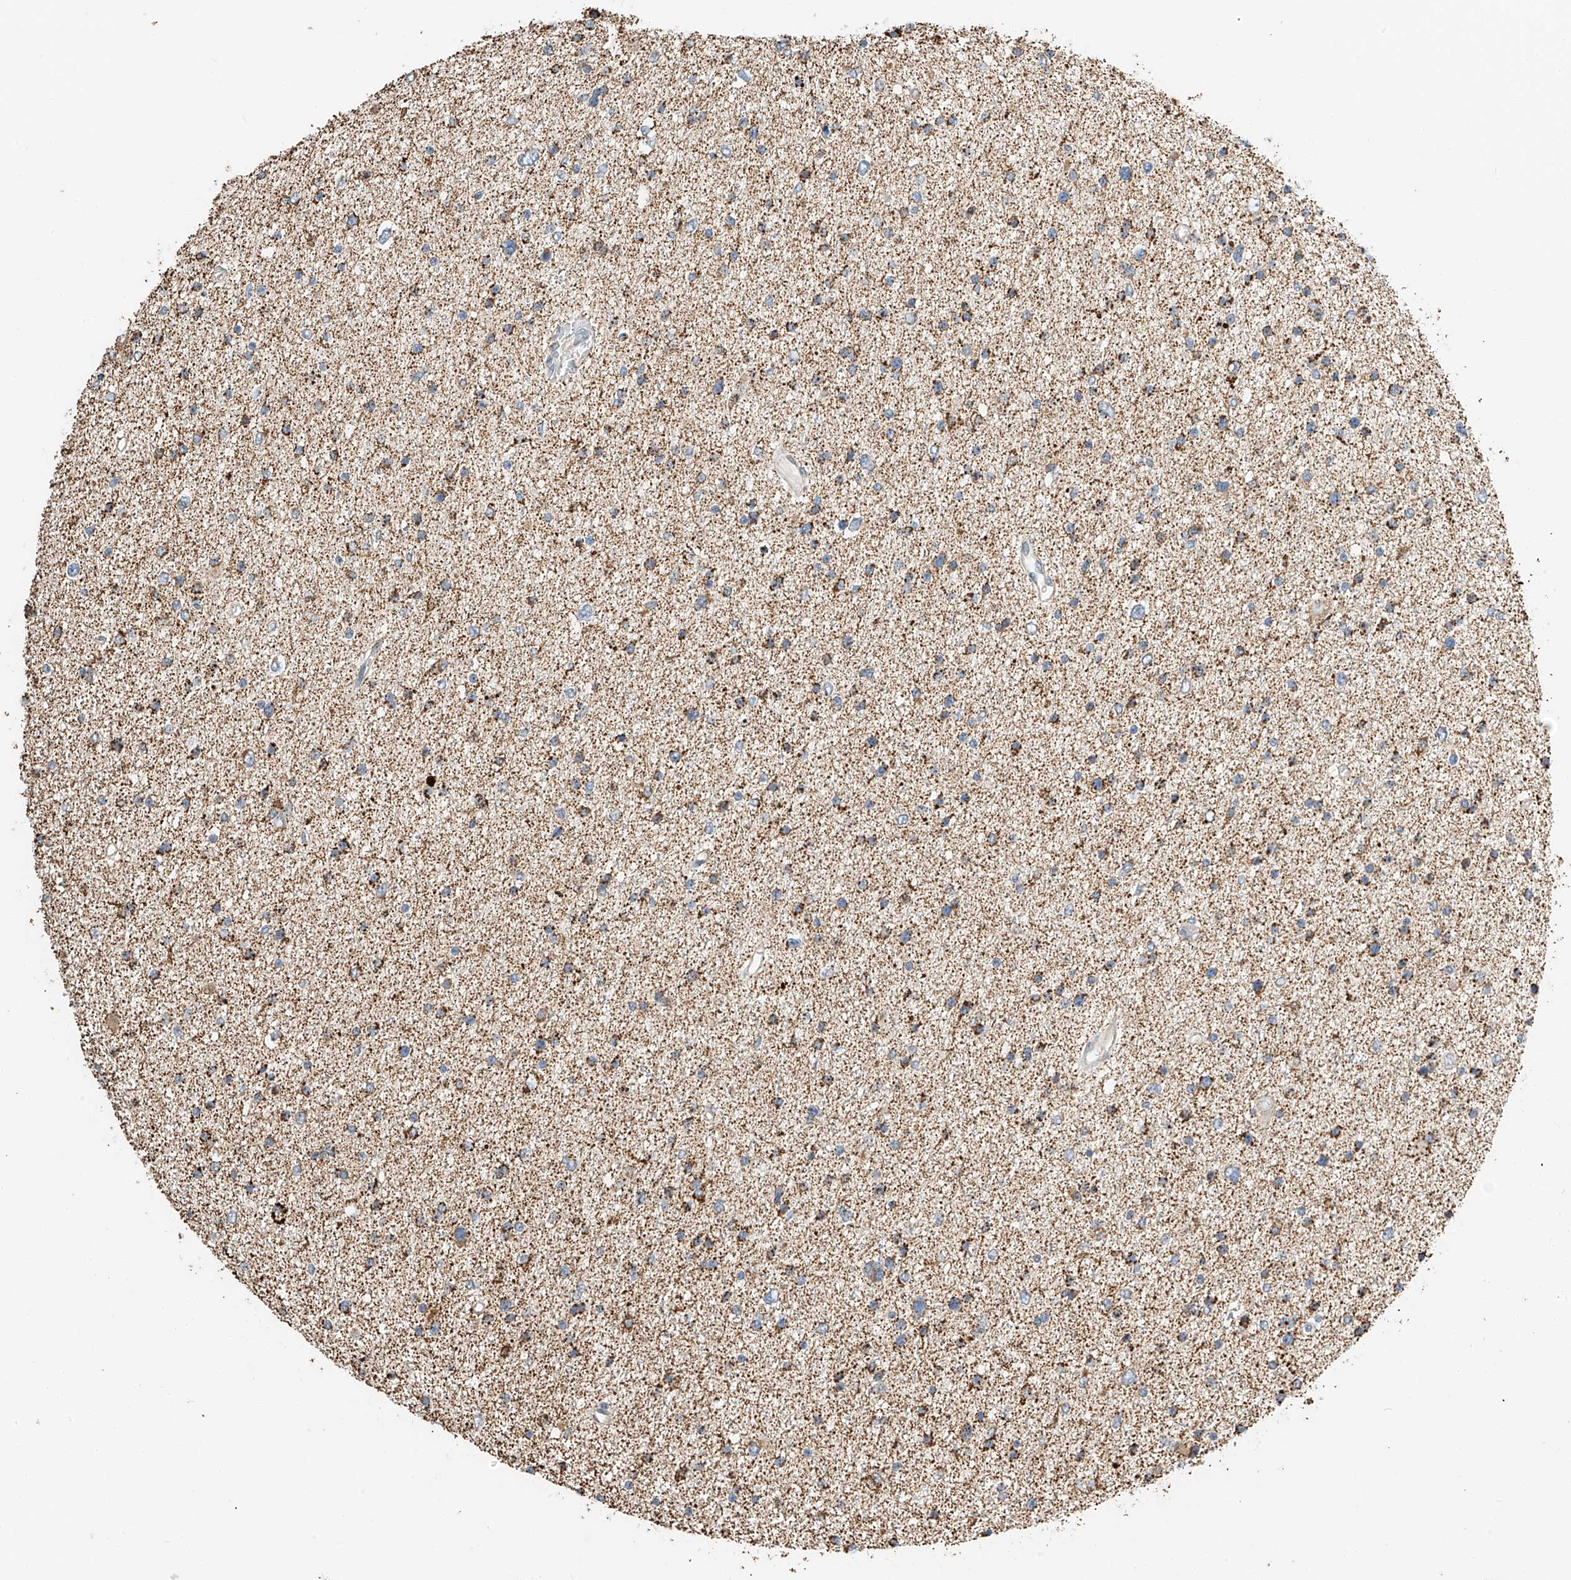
{"staining": {"intensity": "moderate", "quantity": ">75%", "location": "cytoplasmic/membranous"}, "tissue": "glioma", "cell_type": "Tumor cells", "image_type": "cancer", "snomed": [{"axis": "morphology", "description": "Glioma, malignant, Low grade"}, {"axis": "topography", "description": "Brain"}], "caption": "Protein expression analysis of glioma shows moderate cytoplasmic/membranous staining in approximately >75% of tumor cells.", "gene": "YIPF7", "patient": {"sex": "female", "age": 37}}